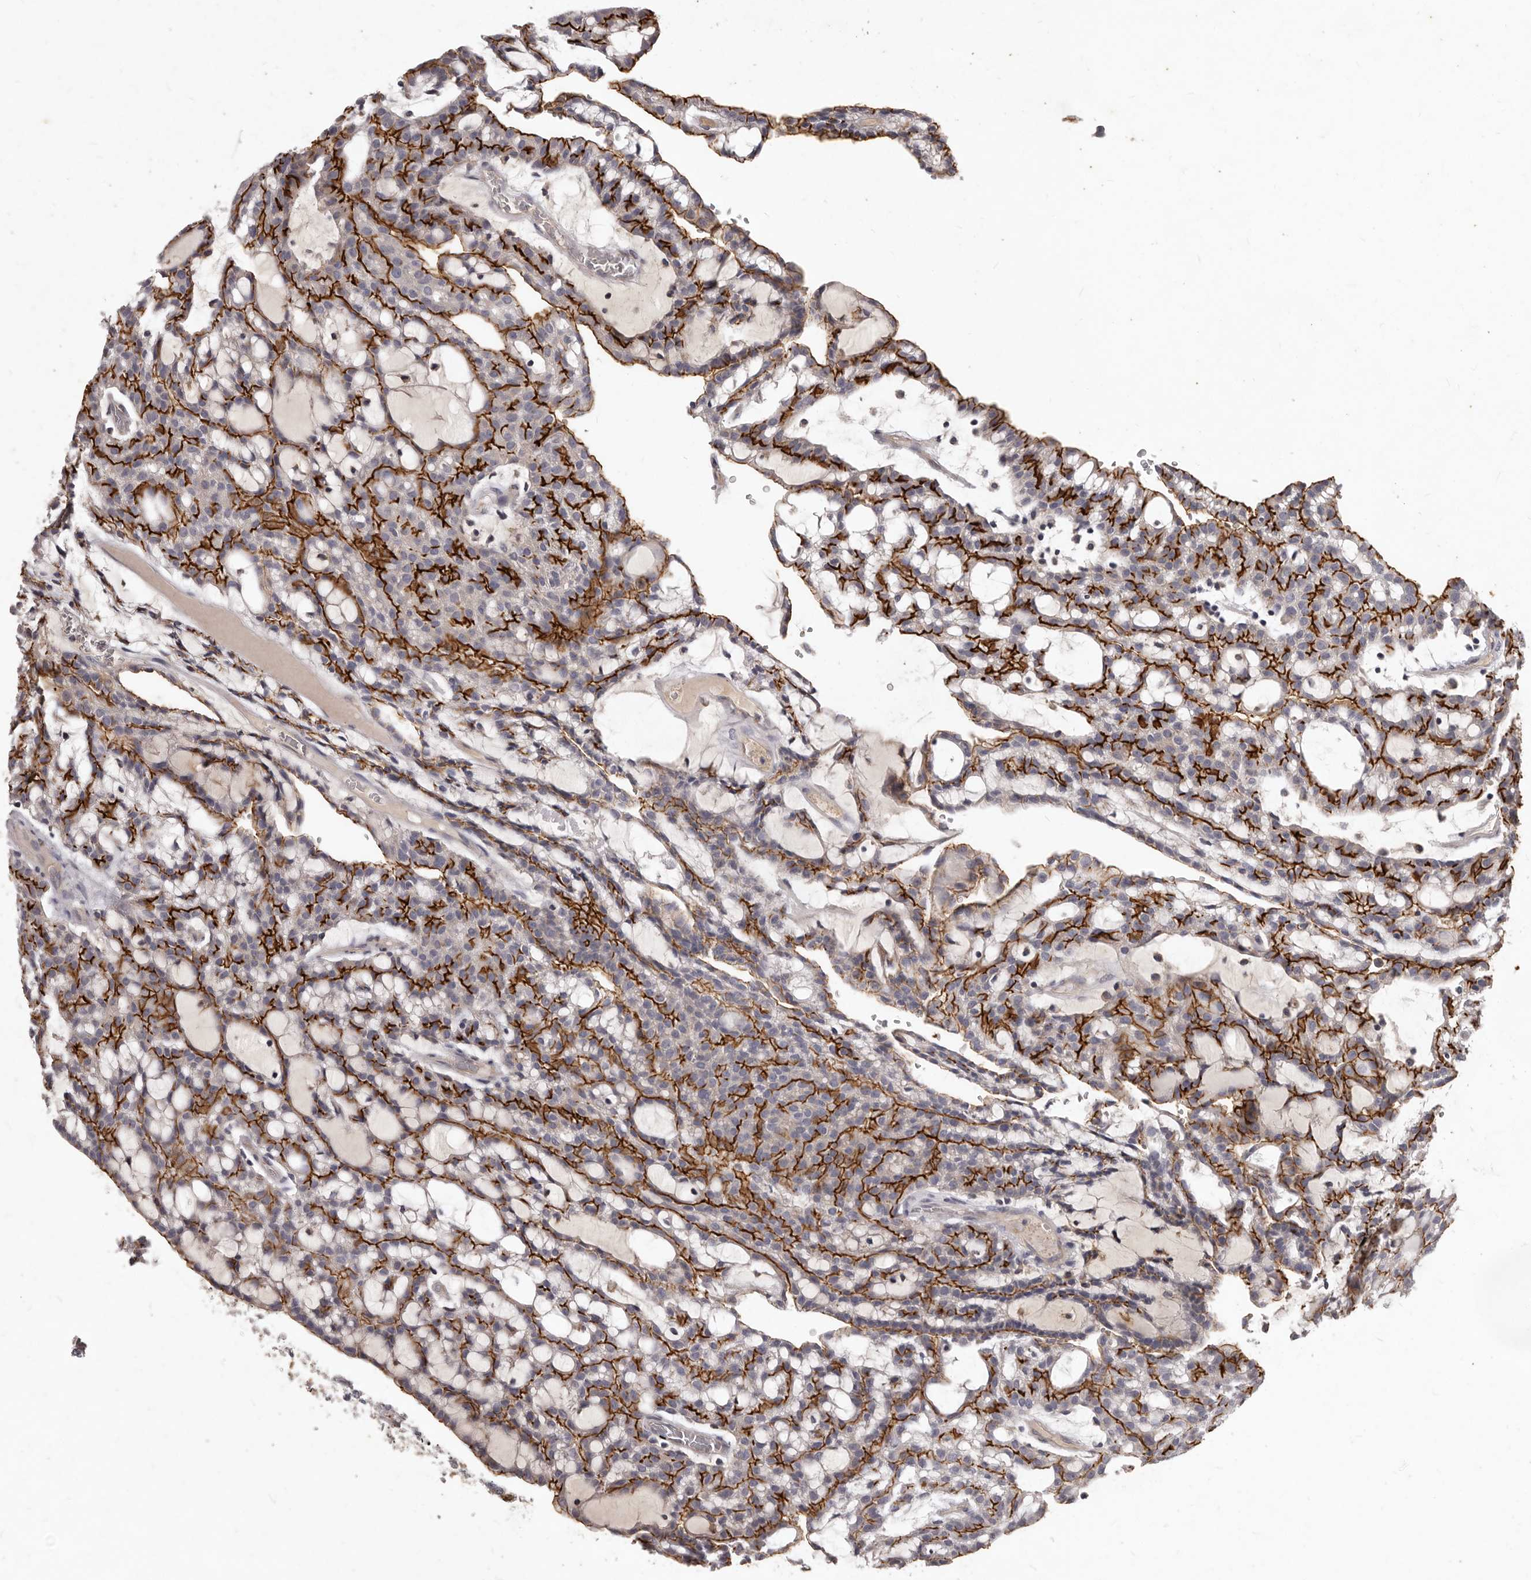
{"staining": {"intensity": "strong", "quantity": "25%-75%", "location": "cytoplasmic/membranous"}, "tissue": "renal cancer", "cell_type": "Tumor cells", "image_type": "cancer", "snomed": [{"axis": "morphology", "description": "Adenocarcinoma, NOS"}, {"axis": "topography", "description": "Kidney"}], "caption": "Immunohistochemical staining of human renal cancer demonstrates strong cytoplasmic/membranous protein expression in about 25%-75% of tumor cells.", "gene": "GPRC5C", "patient": {"sex": "male", "age": 63}}